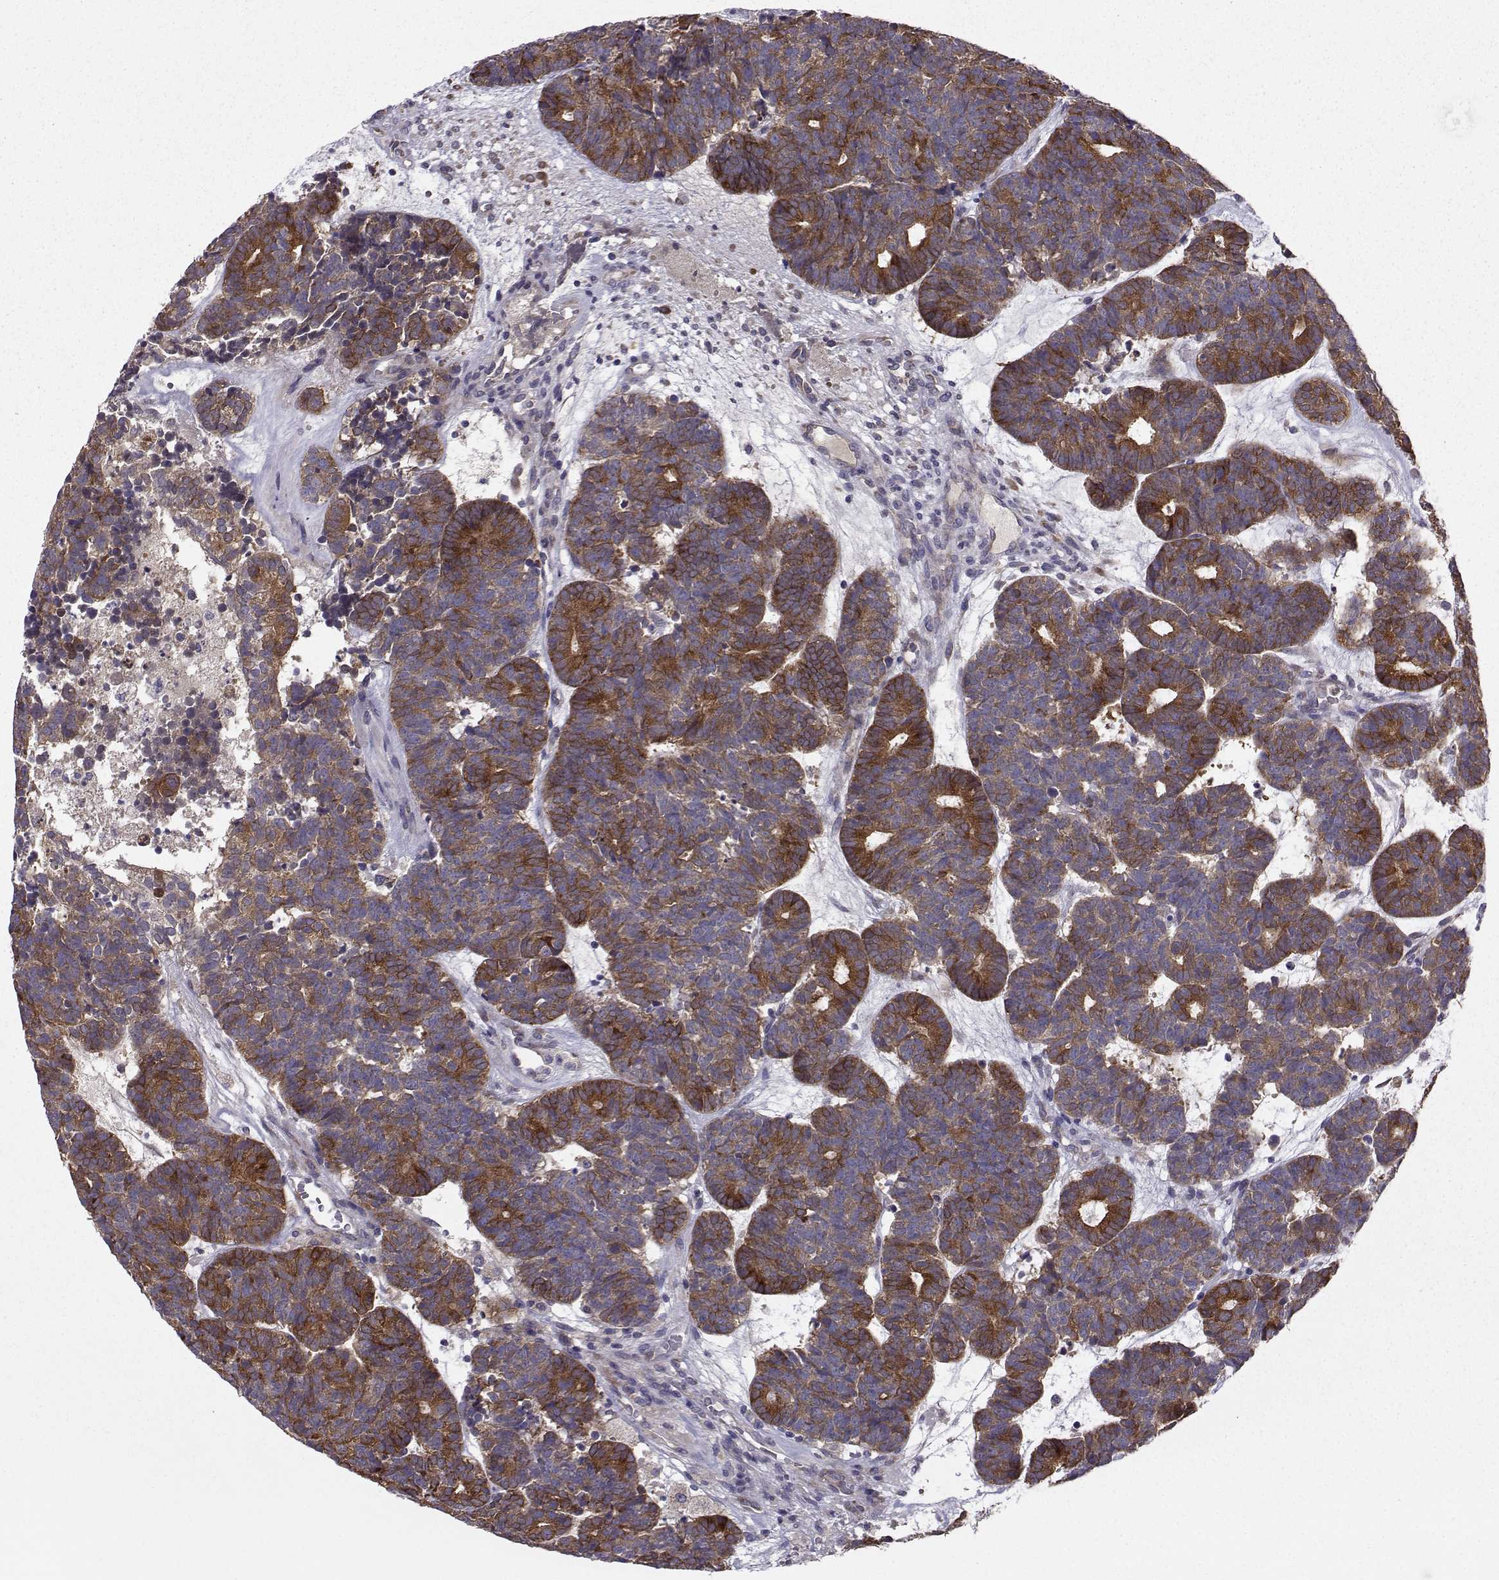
{"staining": {"intensity": "strong", "quantity": "25%-75%", "location": "cytoplasmic/membranous"}, "tissue": "head and neck cancer", "cell_type": "Tumor cells", "image_type": "cancer", "snomed": [{"axis": "morphology", "description": "Adenocarcinoma, NOS"}, {"axis": "topography", "description": "Head-Neck"}], "caption": "High-magnification brightfield microscopy of head and neck adenocarcinoma stained with DAB (3,3'-diaminobenzidine) (brown) and counterstained with hematoxylin (blue). tumor cells exhibit strong cytoplasmic/membranous staining is seen in approximately25%-75% of cells. Nuclei are stained in blue.", "gene": "STXBP5", "patient": {"sex": "female", "age": 81}}